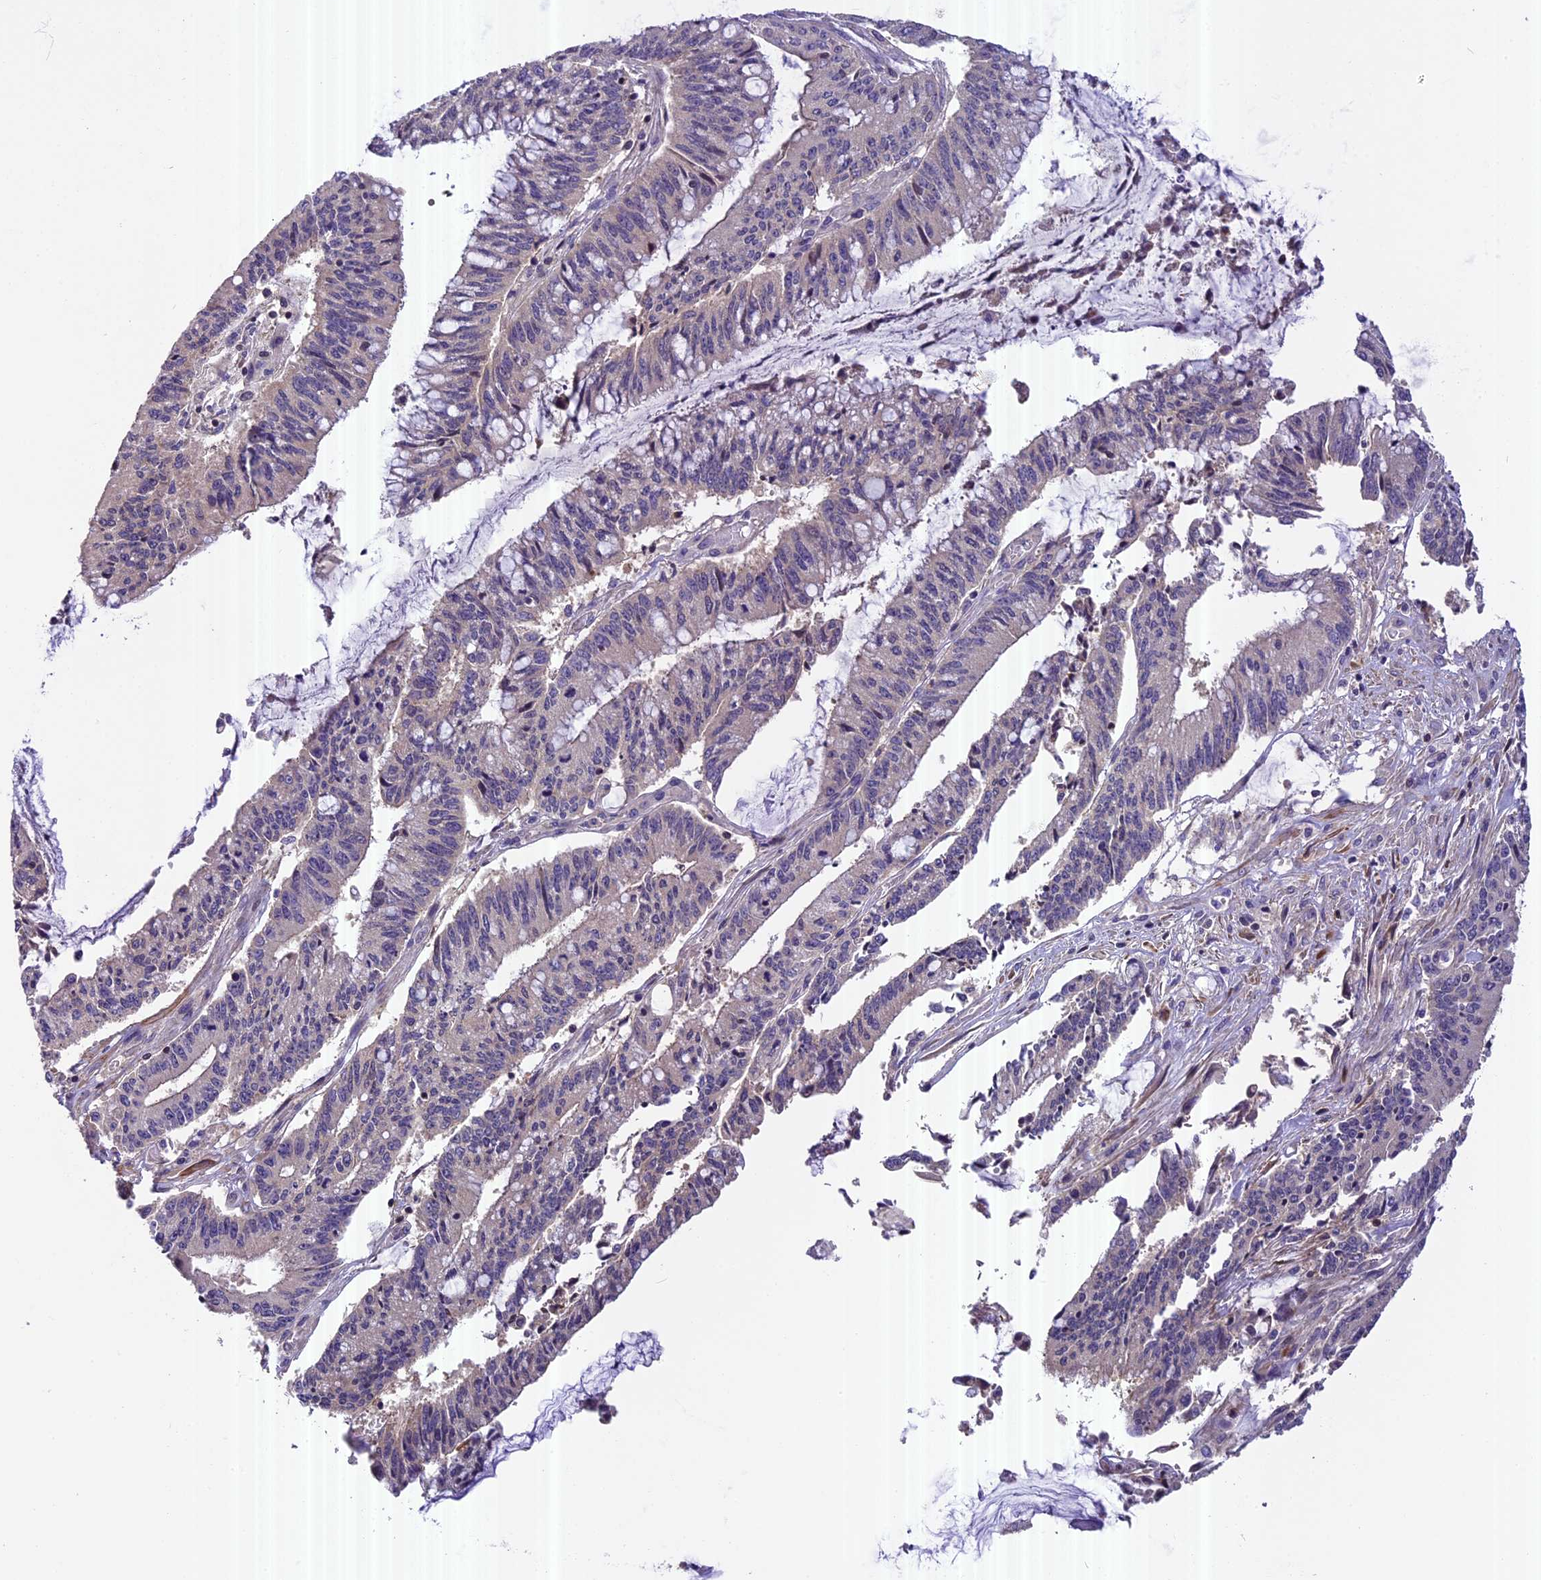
{"staining": {"intensity": "negative", "quantity": "none", "location": "none"}, "tissue": "pancreatic cancer", "cell_type": "Tumor cells", "image_type": "cancer", "snomed": [{"axis": "morphology", "description": "Adenocarcinoma, NOS"}, {"axis": "topography", "description": "Pancreas"}], "caption": "Immunohistochemical staining of human pancreatic cancer demonstrates no significant expression in tumor cells. Nuclei are stained in blue.", "gene": "FAM98C", "patient": {"sex": "female", "age": 50}}